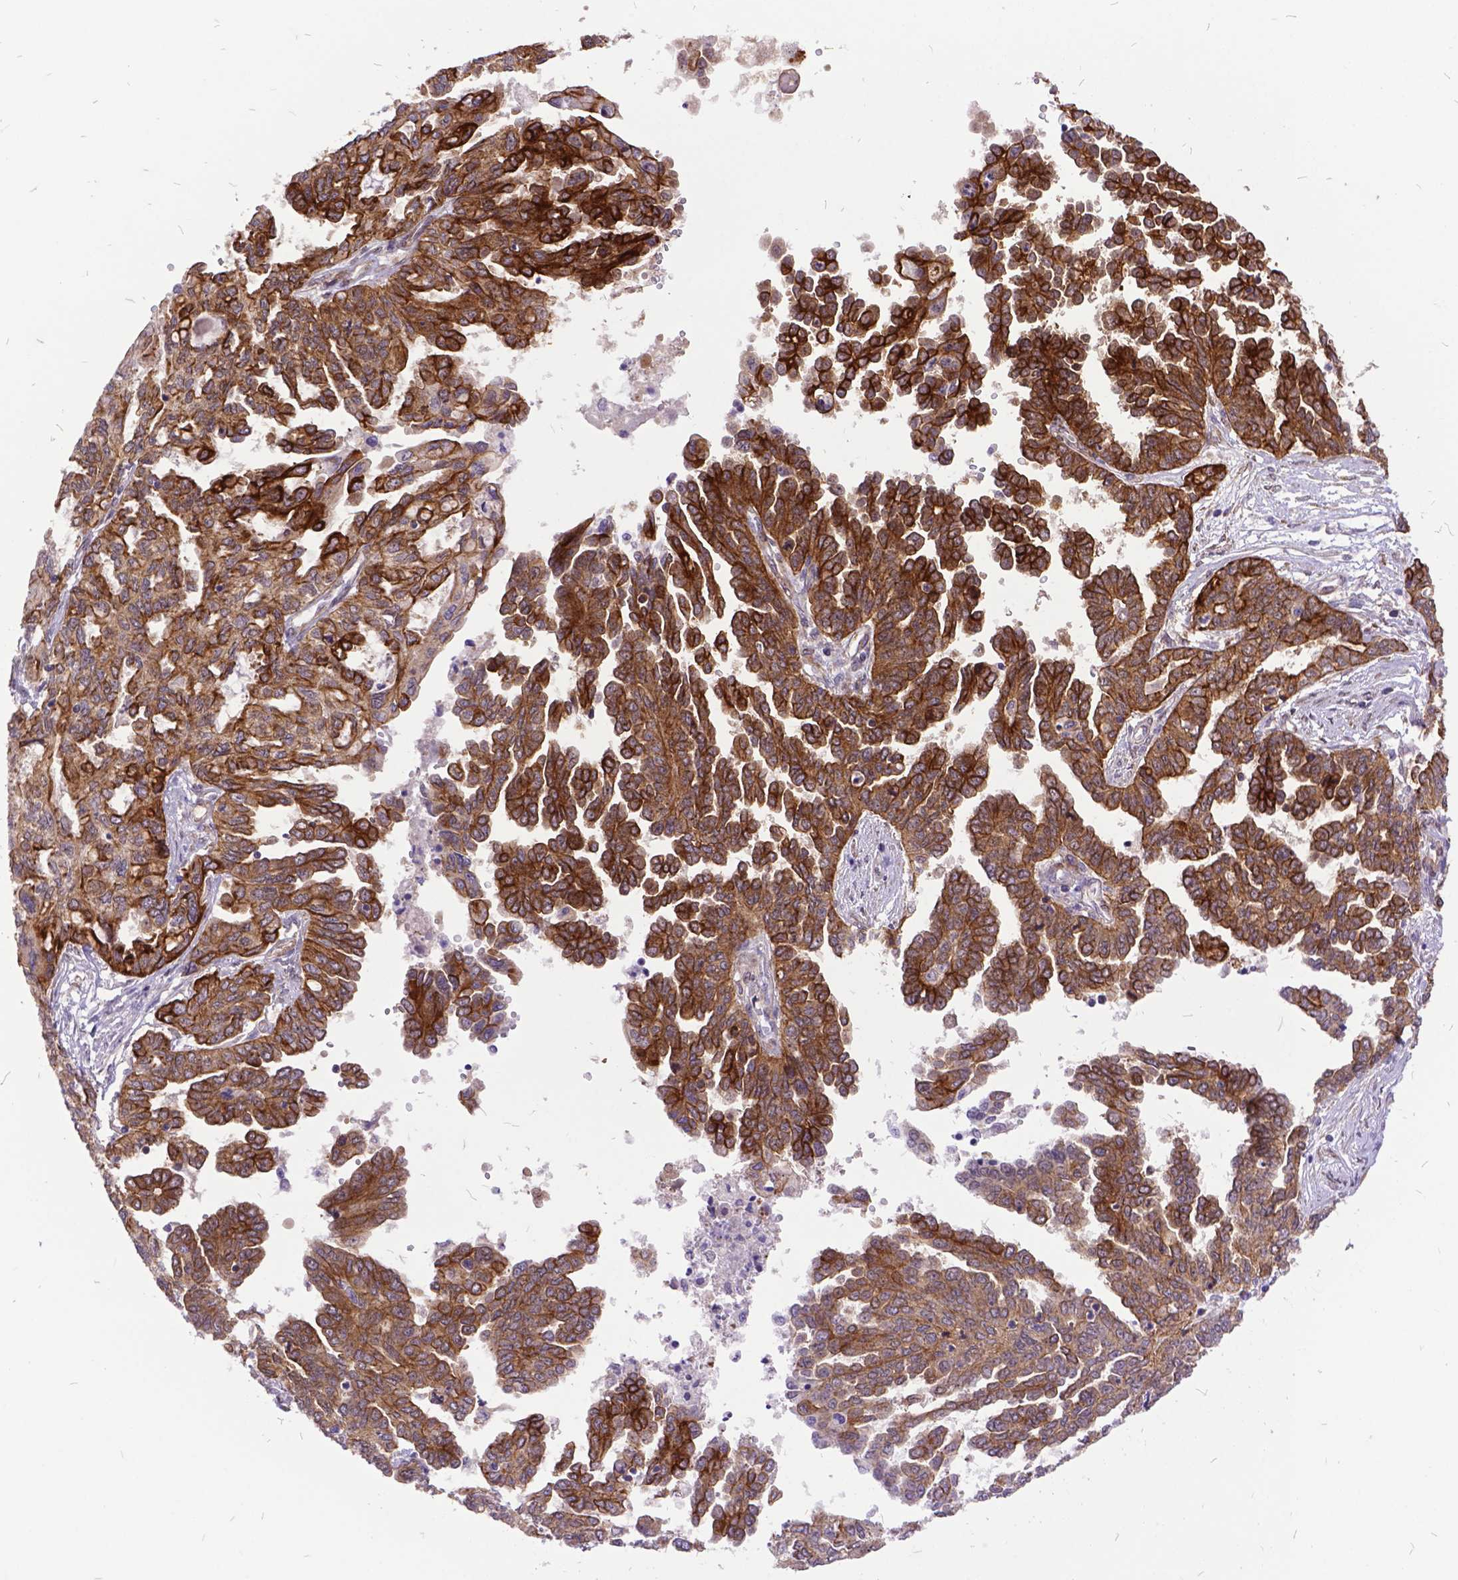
{"staining": {"intensity": "moderate", "quantity": ">75%", "location": "cytoplasmic/membranous"}, "tissue": "ovarian cancer", "cell_type": "Tumor cells", "image_type": "cancer", "snomed": [{"axis": "morphology", "description": "Cystadenocarcinoma, serous, NOS"}, {"axis": "topography", "description": "Ovary"}], "caption": "Ovarian serous cystadenocarcinoma stained with a brown dye demonstrates moderate cytoplasmic/membranous positive expression in approximately >75% of tumor cells.", "gene": "GRB7", "patient": {"sex": "female", "age": 53}}